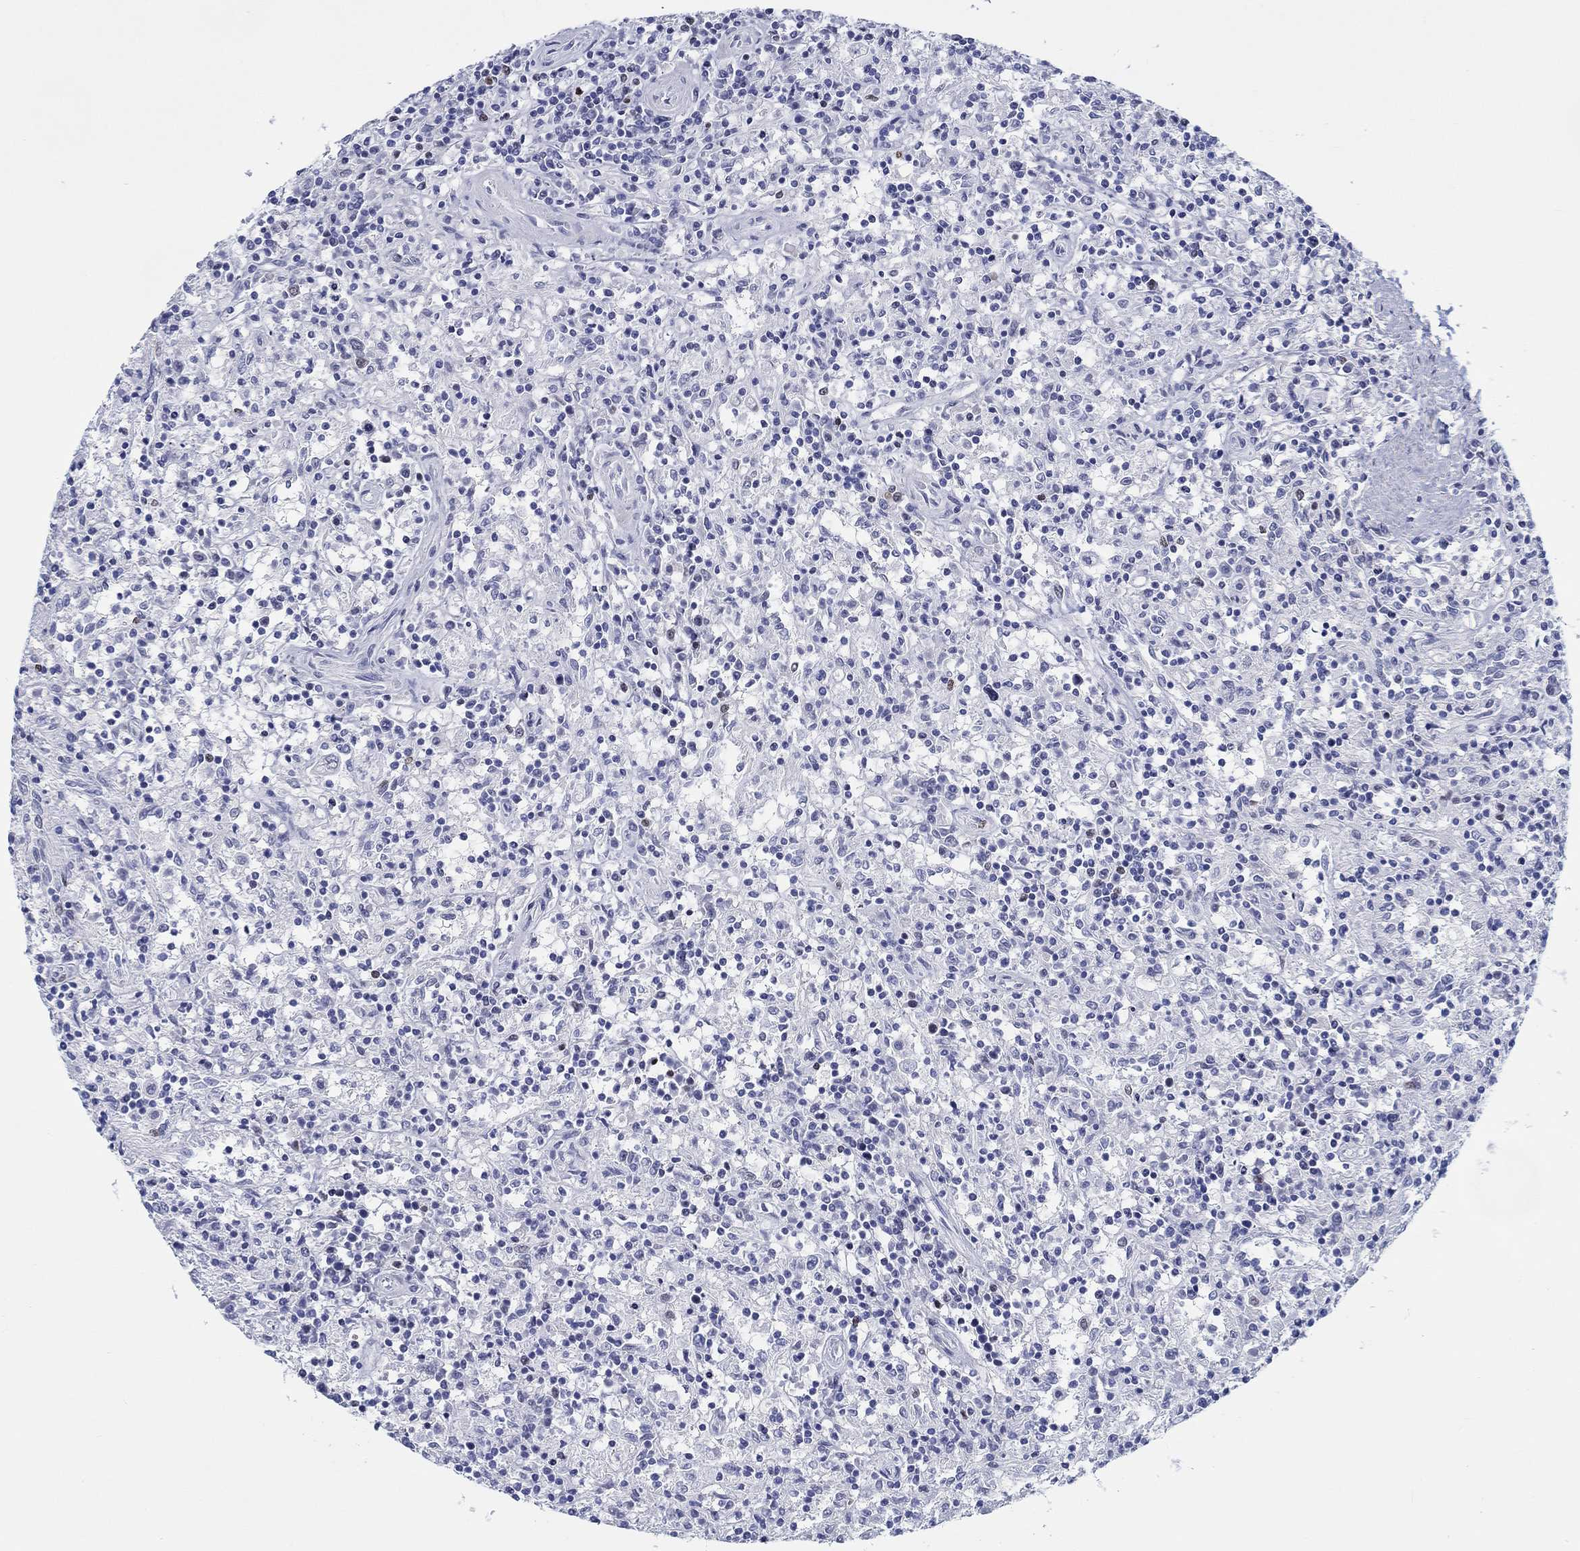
{"staining": {"intensity": "negative", "quantity": "none", "location": "none"}, "tissue": "lymphoma", "cell_type": "Tumor cells", "image_type": "cancer", "snomed": [{"axis": "morphology", "description": "Malignant lymphoma, non-Hodgkin's type, Low grade"}, {"axis": "topography", "description": "Spleen"}], "caption": "Immunohistochemistry of lymphoma exhibits no expression in tumor cells.", "gene": "H1-1", "patient": {"sex": "male", "age": 62}}